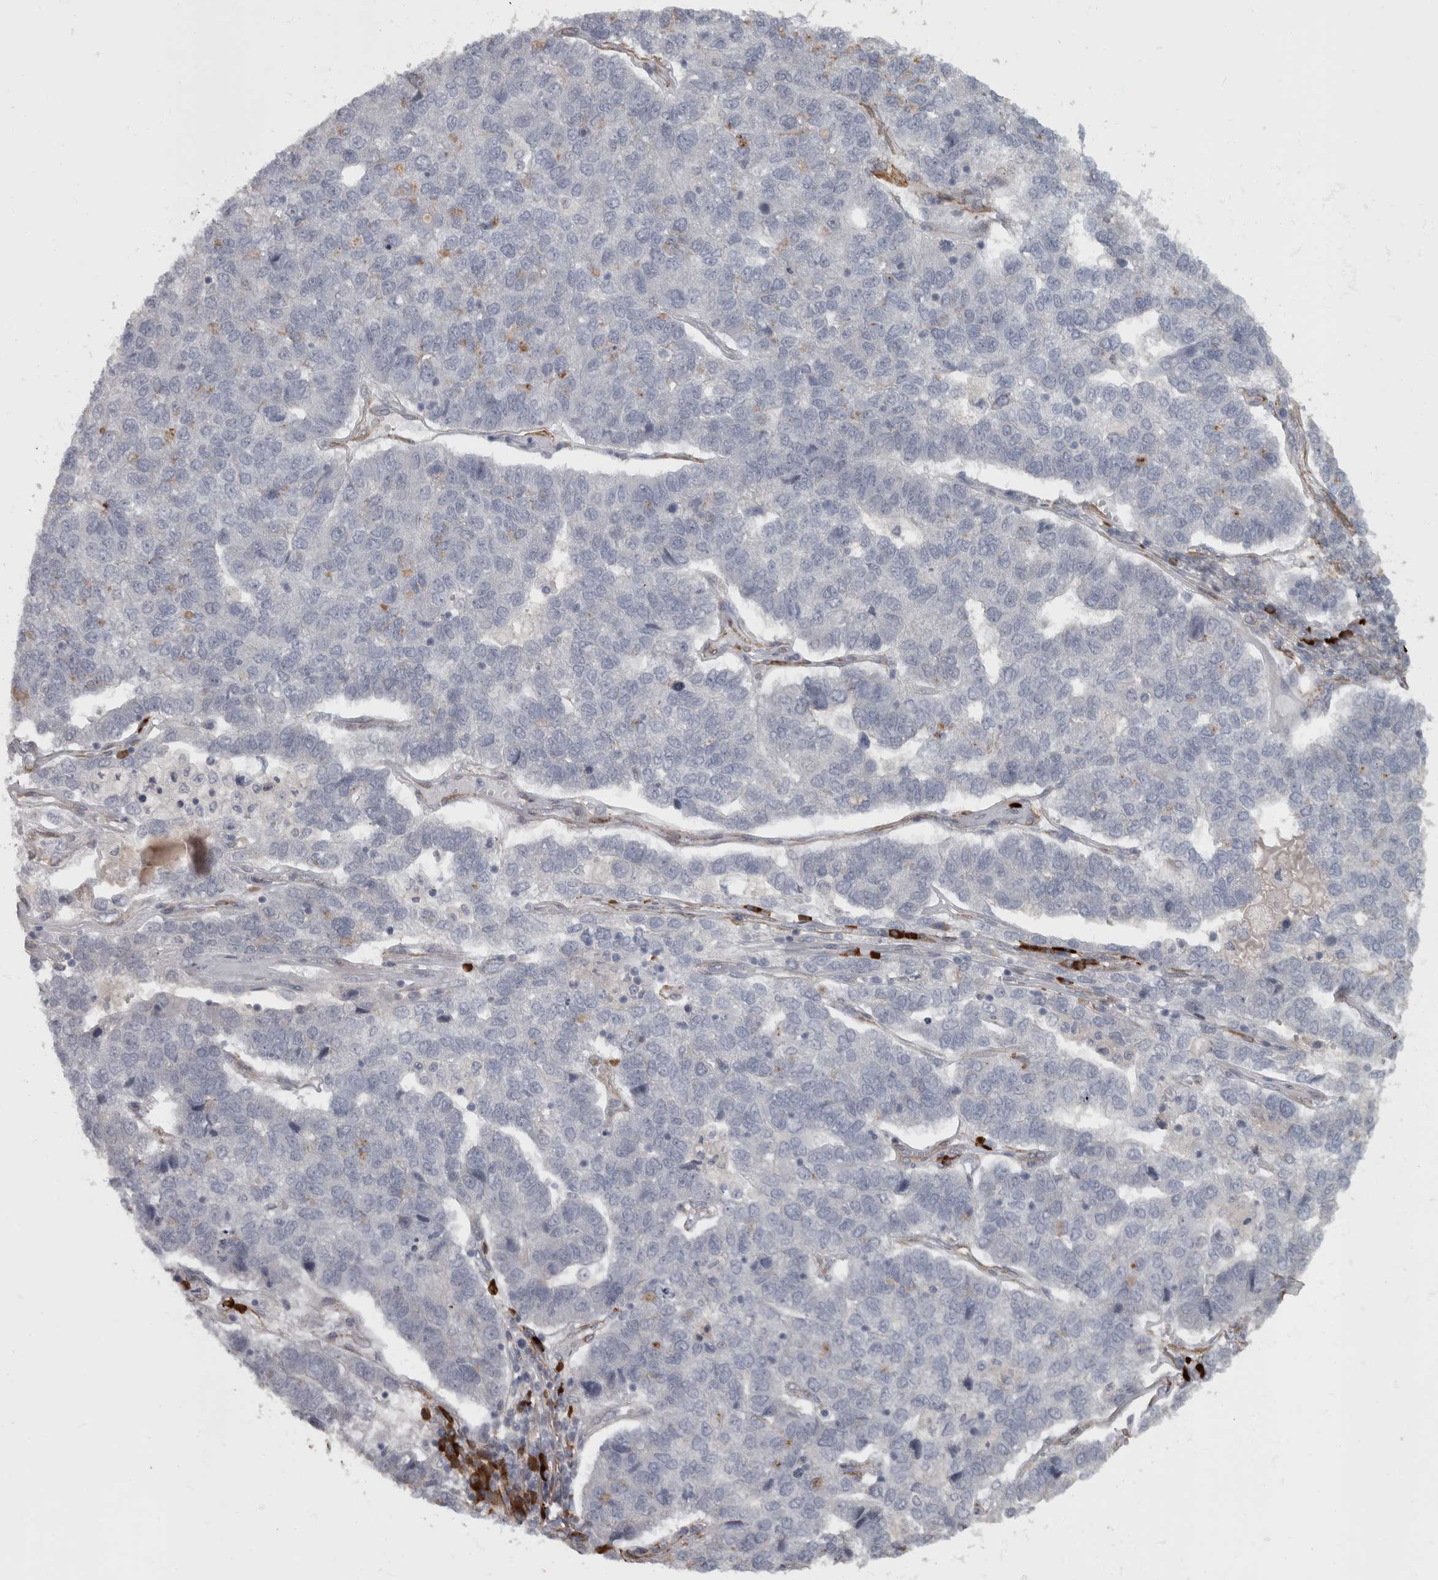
{"staining": {"intensity": "negative", "quantity": "none", "location": "none"}, "tissue": "pancreatic cancer", "cell_type": "Tumor cells", "image_type": "cancer", "snomed": [{"axis": "morphology", "description": "Adenocarcinoma, NOS"}, {"axis": "topography", "description": "Pancreas"}], "caption": "Protein analysis of adenocarcinoma (pancreatic) displays no significant staining in tumor cells. Nuclei are stained in blue.", "gene": "MASTL", "patient": {"sex": "female", "age": 61}}